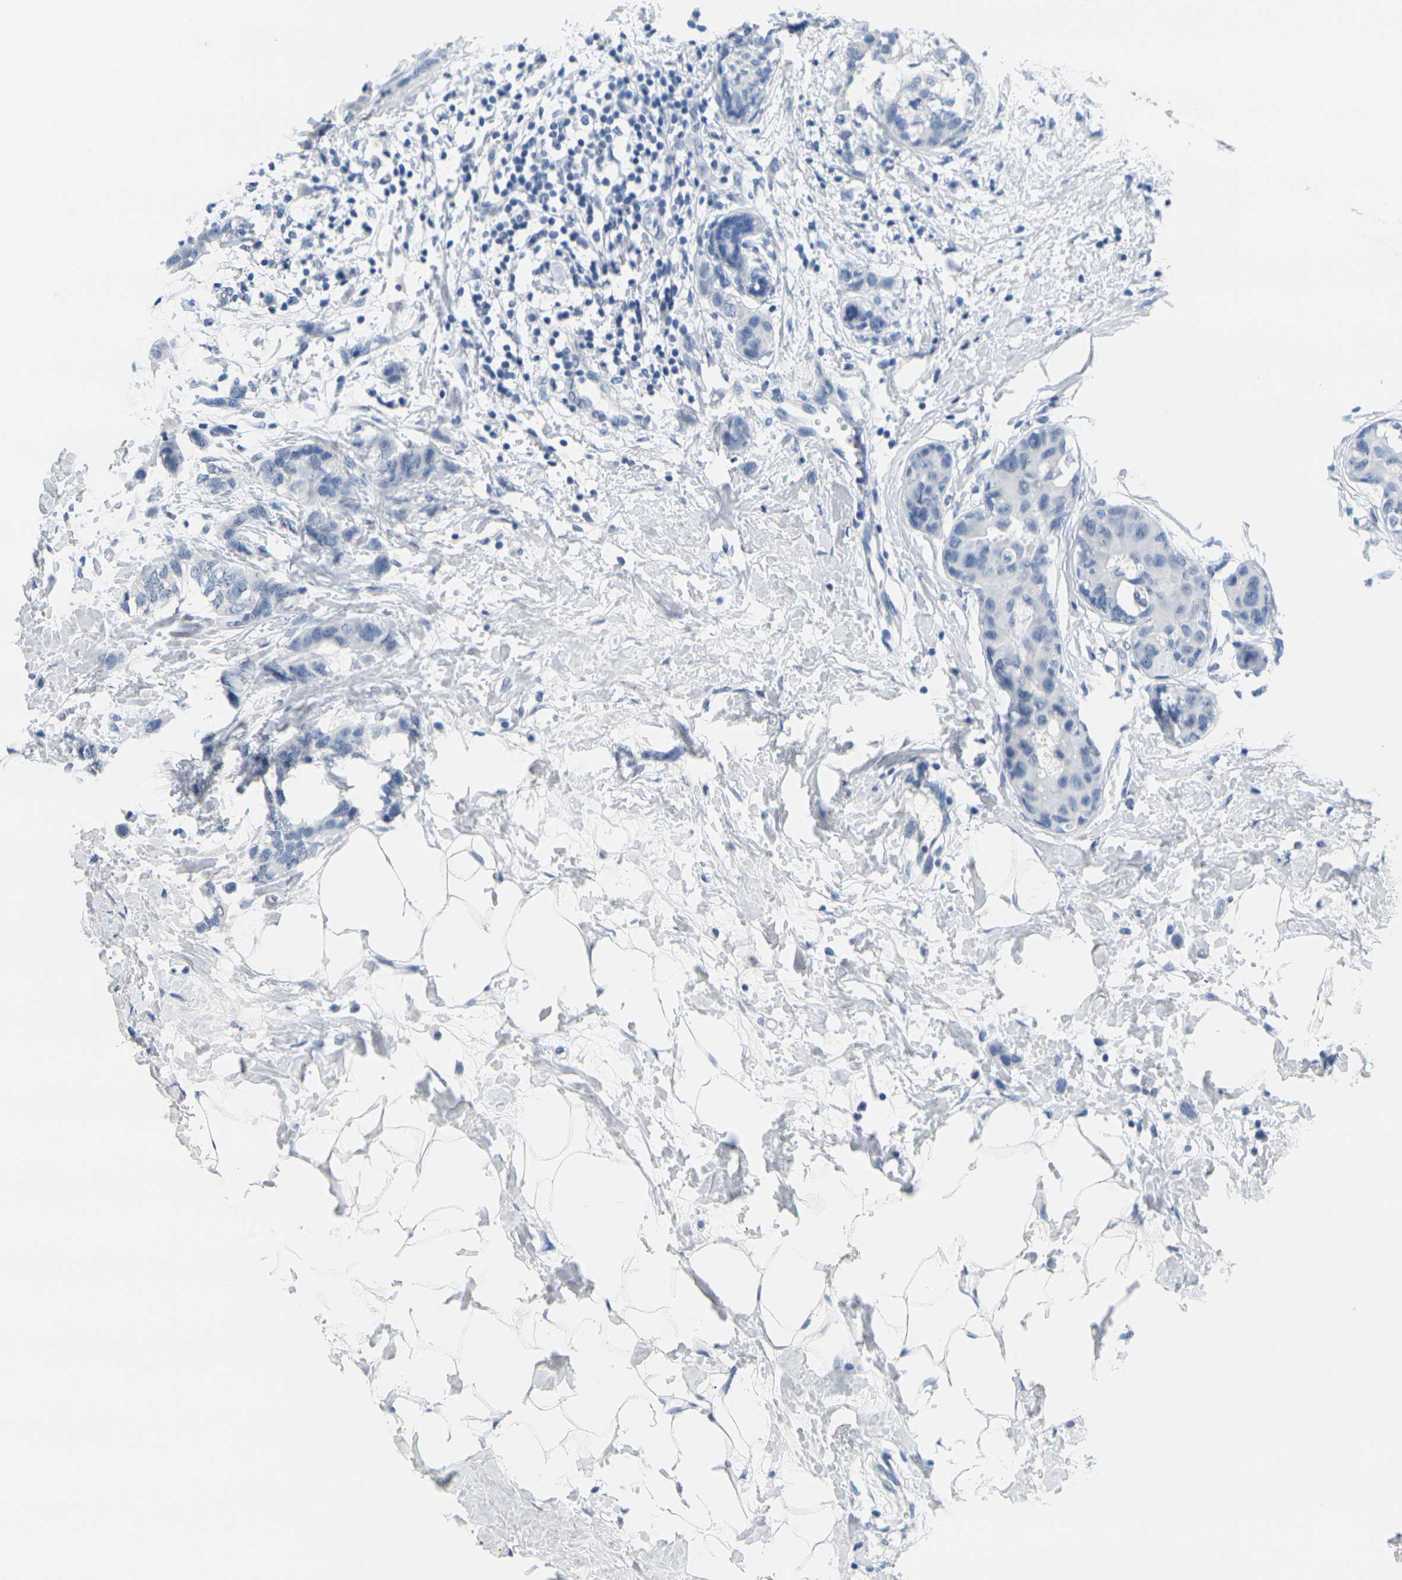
{"staining": {"intensity": "negative", "quantity": "none", "location": "none"}, "tissue": "breast cancer", "cell_type": "Tumor cells", "image_type": "cancer", "snomed": [{"axis": "morphology", "description": "Normal tissue, NOS"}, {"axis": "morphology", "description": "Duct carcinoma"}, {"axis": "topography", "description": "Breast"}], "caption": "There is no significant expression in tumor cells of breast cancer.", "gene": "CTAG1A", "patient": {"sex": "female", "age": 50}}